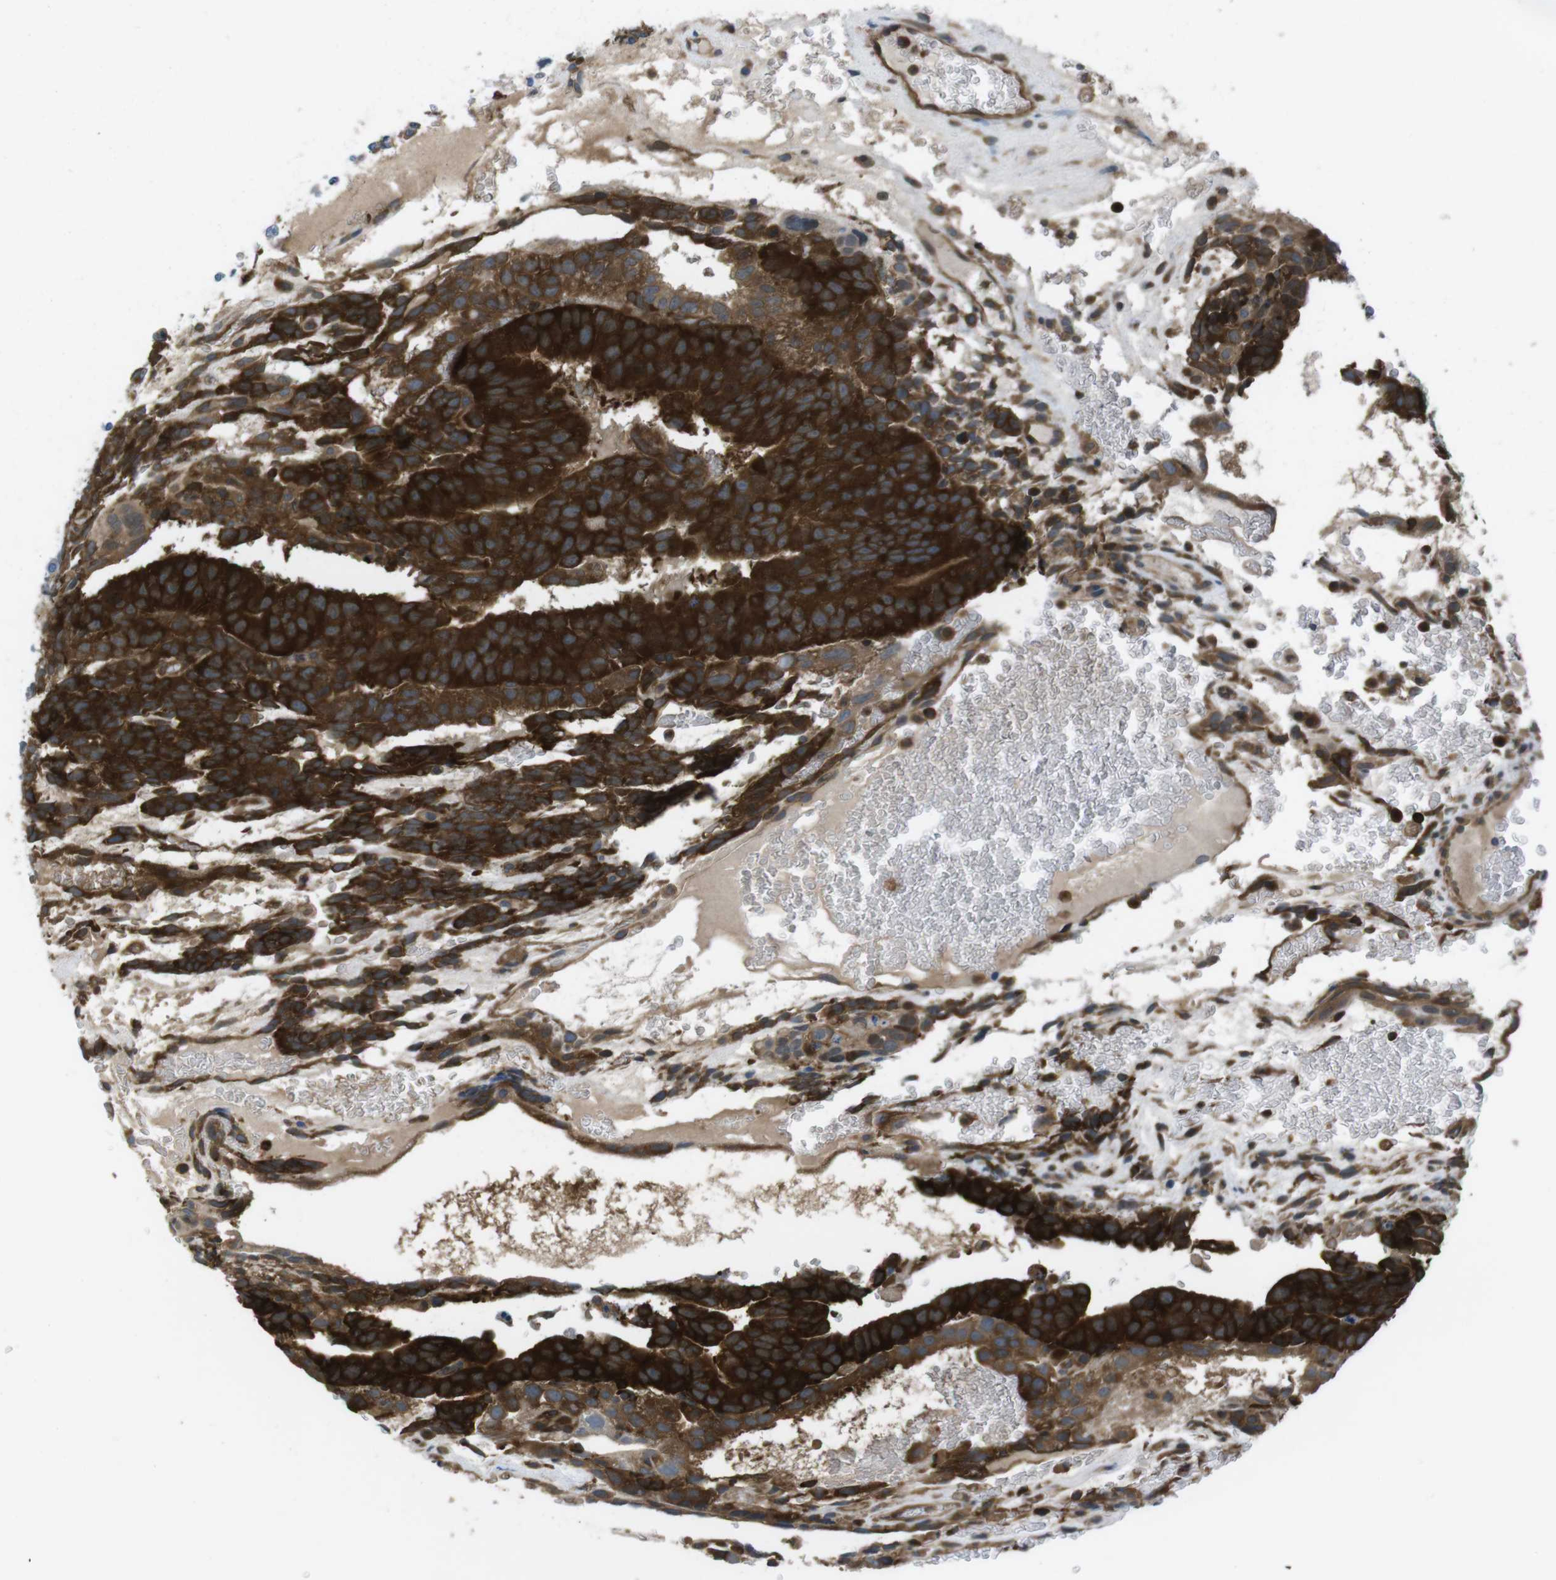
{"staining": {"intensity": "strong", "quantity": ">75%", "location": "cytoplasmic/membranous"}, "tissue": "testis cancer", "cell_type": "Tumor cells", "image_type": "cancer", "snomed": [{"axis": "morphology", "description": "Seminoma, NOS"}, {"axis": "morphology", "description": "Carcinoma, Embryonal, NOS"}, {"axis": "topography", "description": "Testis"}], "caption": "Protein staining of seminoma (testis) tissue exhibits strong cytoplasmic/membranous expression in approximately >75% of tumor cells.", "gene": "MTHFD1", "patient": {"sex": "male", "age": 52}}